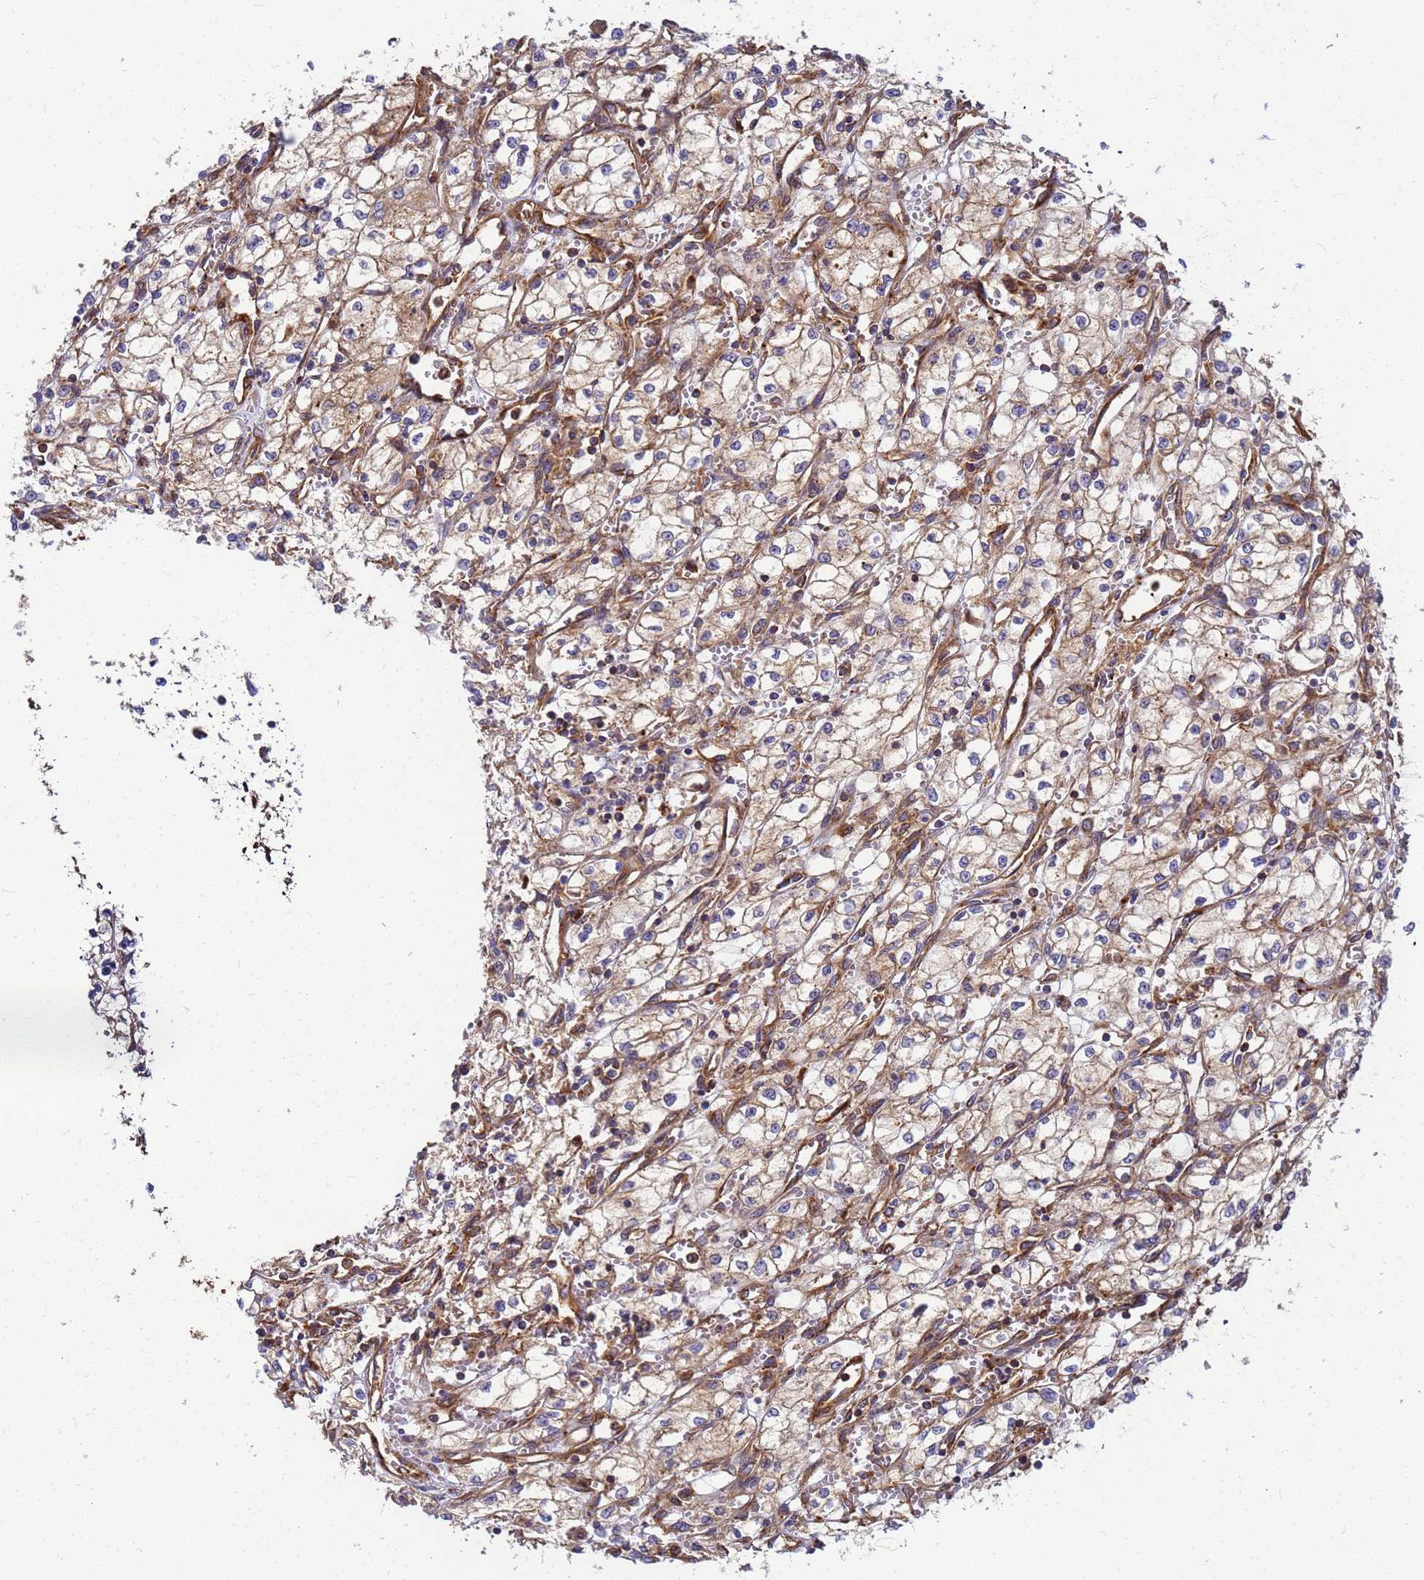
{"staining": {"intensity": "weak", "quantity": ">75%", "location": "cytoplasmic/membranous"}, "tissue": "renal cancer", "cell_type": "Tumor cells", "image_type": "cancer", "snomed": [{"axis": "morphology", "description": "Adenocarcinoma, NOS"}, {"axis": "topography", "description": "Kidney"}], "caption": "High-magnification brightfield microscopy of renal cancer stained with DAB (brown) and counterstained with hematoxylin (blue). tumor cells exhibit weak cytoplasmic/membranous expression is identified in about>75% of cells. The staining was performed using DAB (3,3'-diaminobenzidine) to visualize the protein expression in brown, while the nuclei were stained in blue with hematoxylin (Magnification: 20x).", "gene": "C2CD5", "patient": {"sex": "male", "age": 59}}